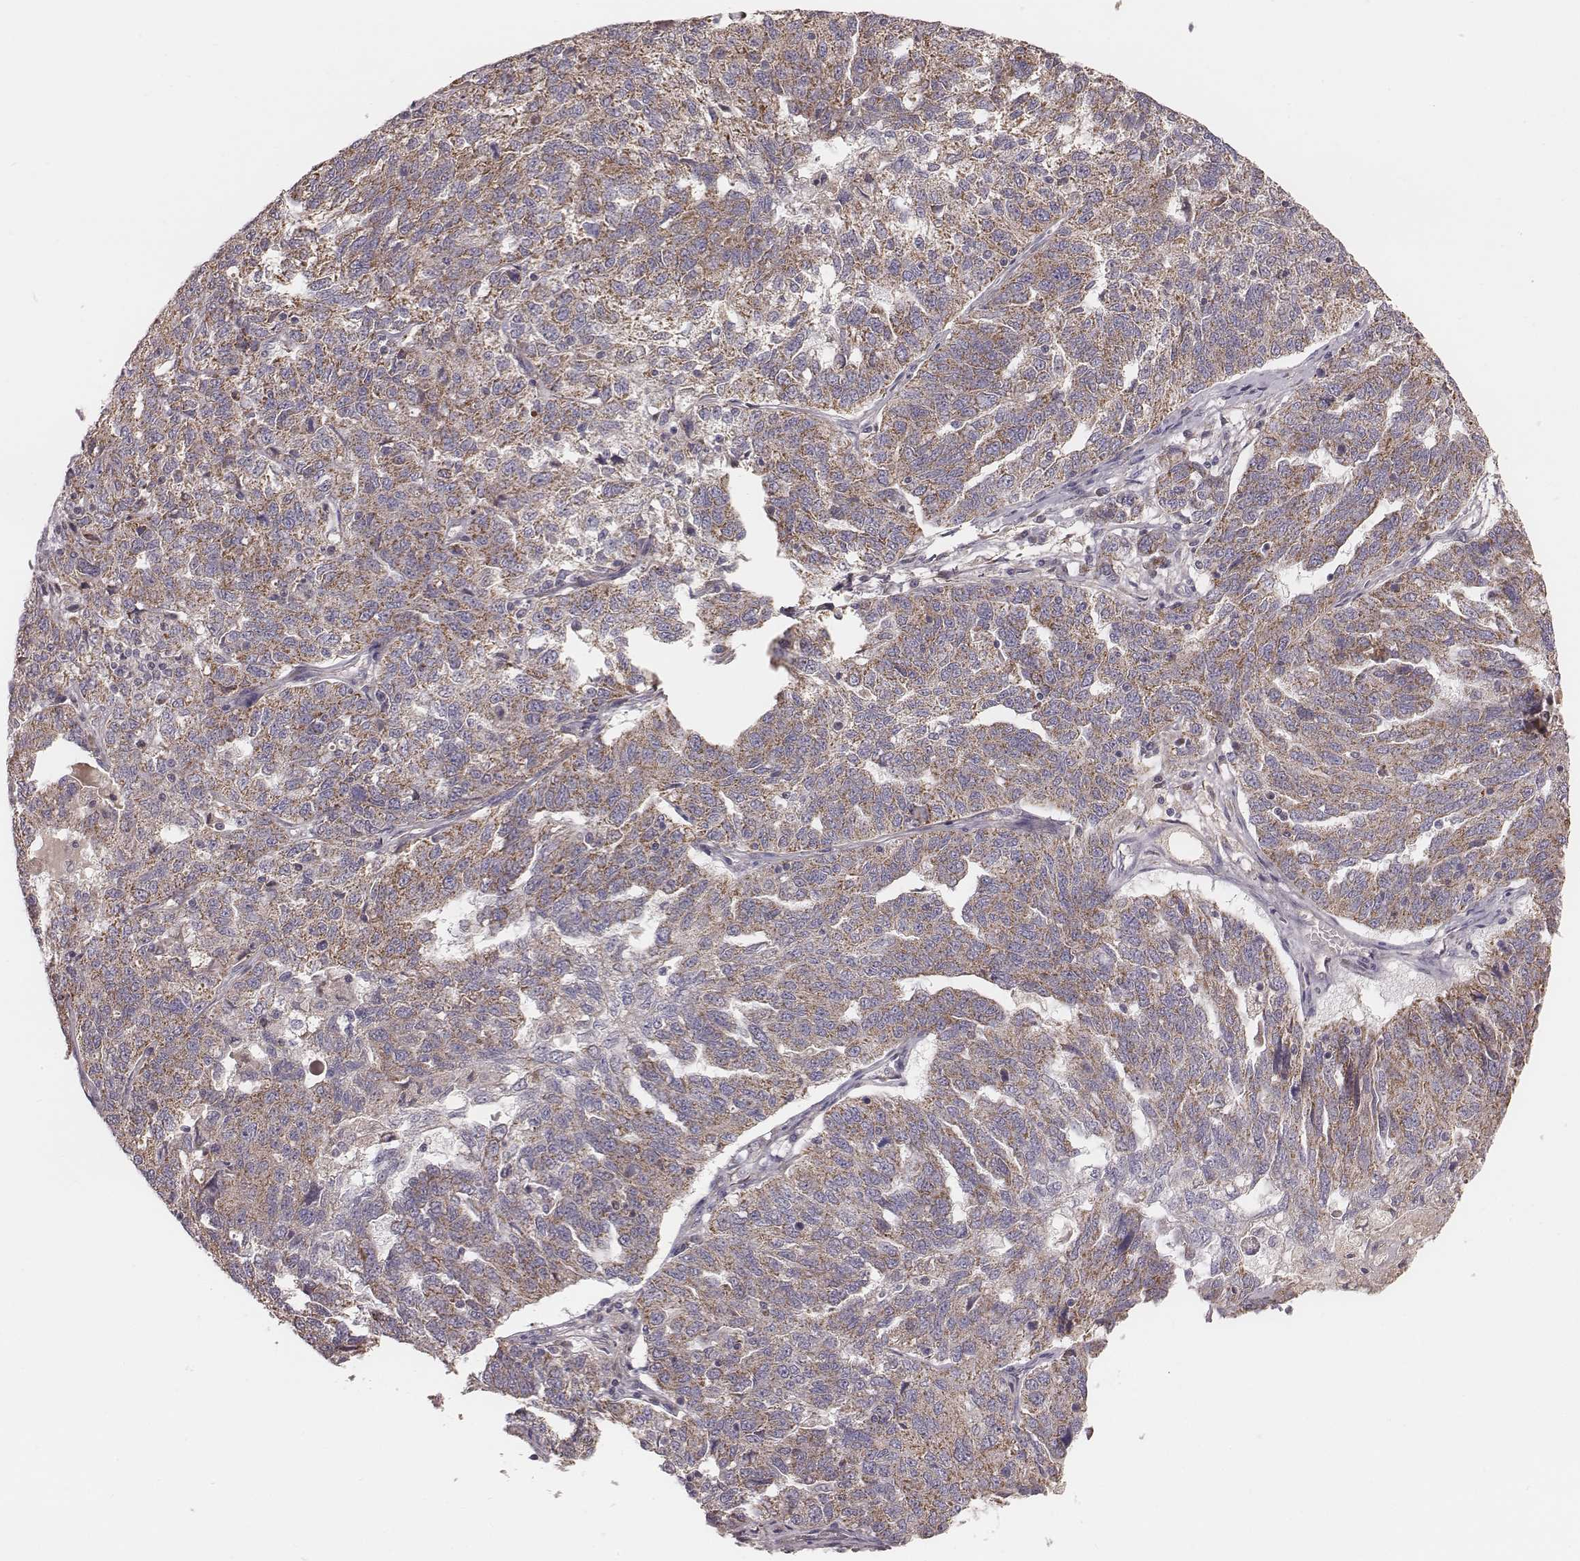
{"staining": {"intensity": "moderate", "quantity": ">75%", "location": "cytoplasmic/membranous"}, "tissue": "ovarian cancer", "cell_type": "Tumor cells", "image_type": "cancer", "snomed": [{"axis": "morphology", "description": "Cystadenocarcinoma, serous, NOS"}, {"axis": "topography", "description": "Ovary"}], "caption": "An image of ovarian cancer (serous cystadenocarcinoma) stained for a protein exhibits moderate cytoplasmic/membranous brown staining in tumor cells. The protein is stained brown, and the nuclei are stained in blue (DAB (3,3'-diaminobenzidine) IHC with brightfield microscopy, high magnification).", "gene": "MRPS27", "patient": {"sex": "female", "age": 71}}